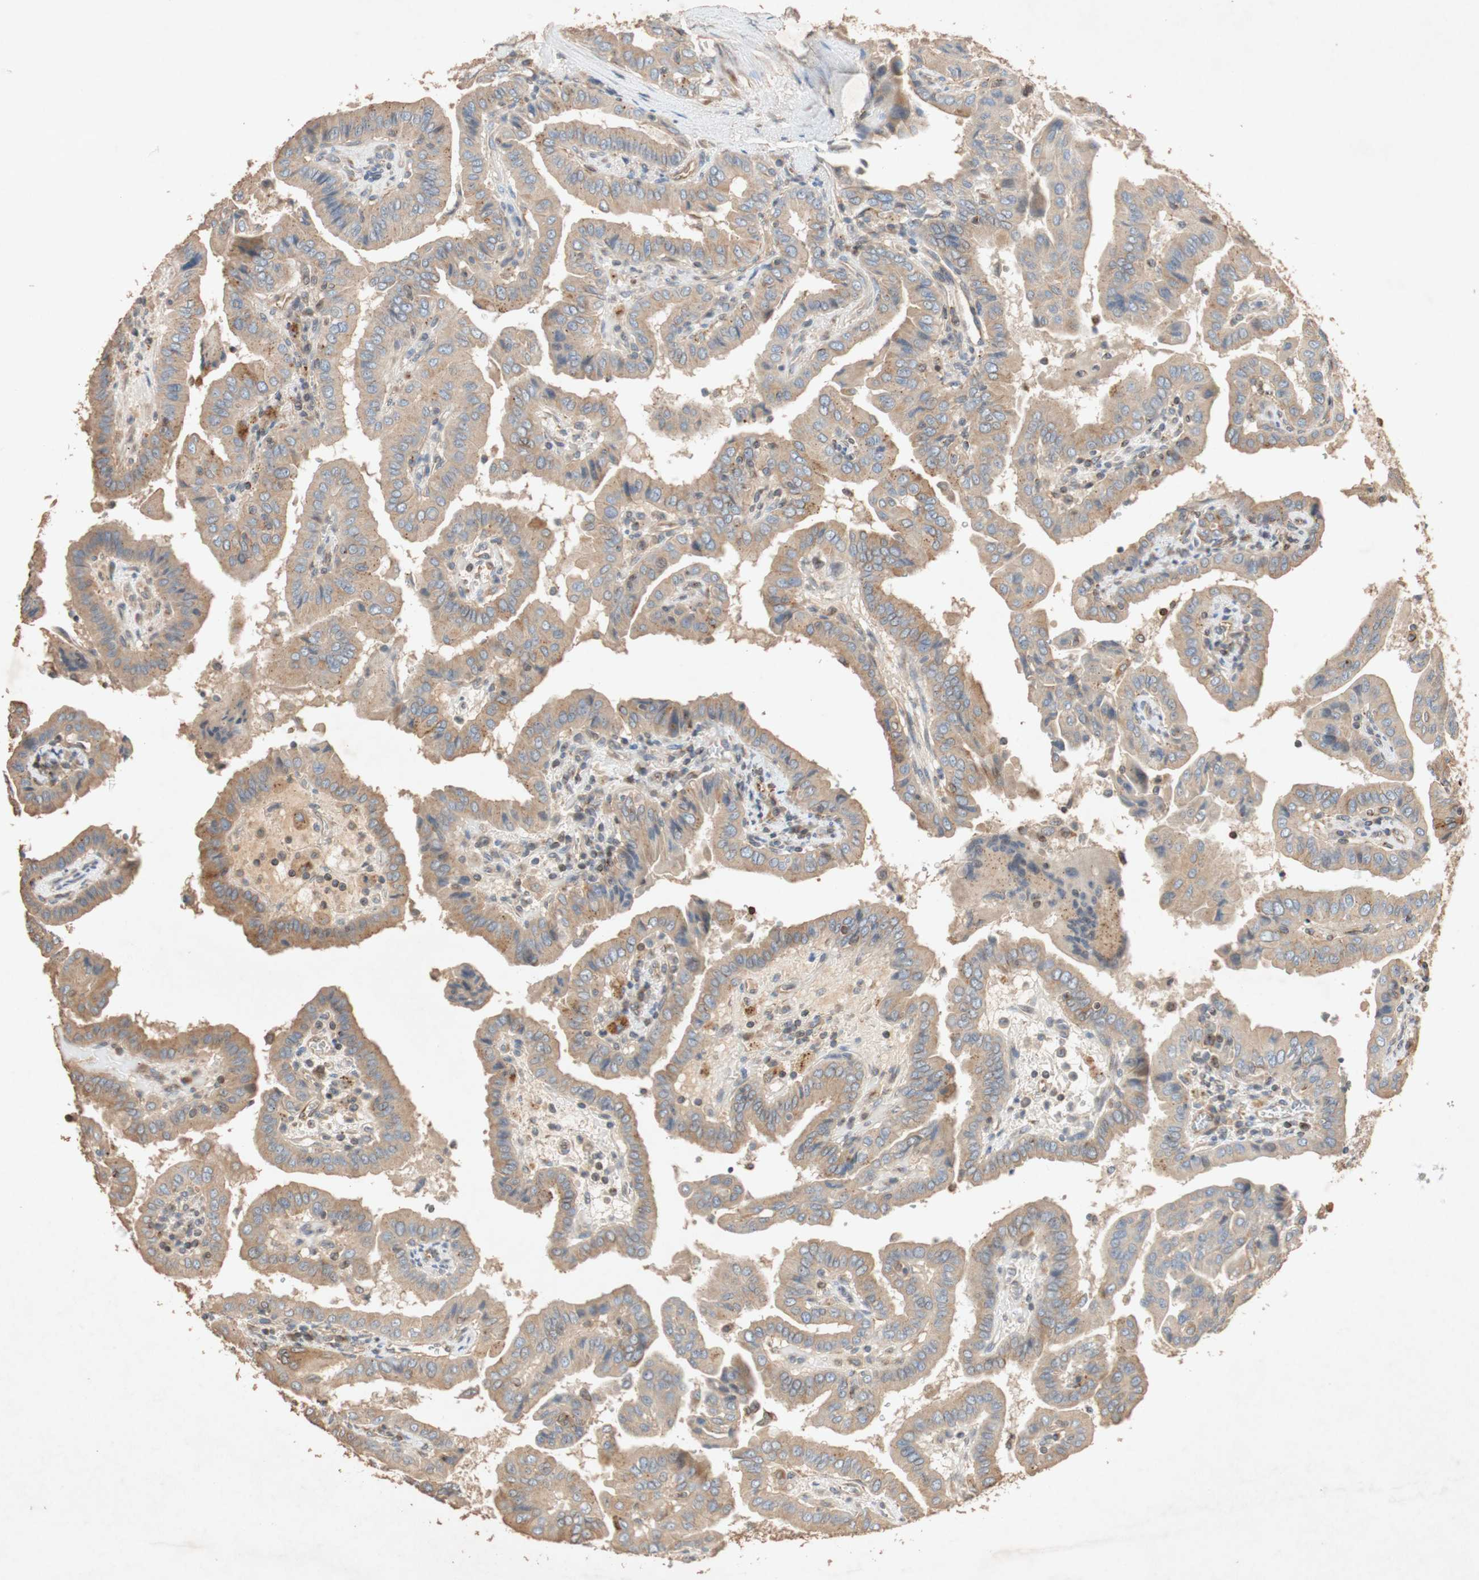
{"staining": {"intensity": "weak", "quantity": ">75%", "location": "cytoplasmic/membranous"}, "tissue": "thyroid cancer", "cell_type": "Tumor cells", "image_type": "cancer", "snomed": [{"axis": "morphology", "description": "Papillary adenocarcinoma, NOS"}, {"axis": "topography", "description": "Thyroid gland"}], "caption": "Papillary adenocarcinoma (thyroid) was stained to show a protein in brown. There is low levels of weak cytoplasmic/membranous staining in approximately >75% of tumor cells.", "gene": "TUBB", "patient": {"sex": "male", "age": 33}}